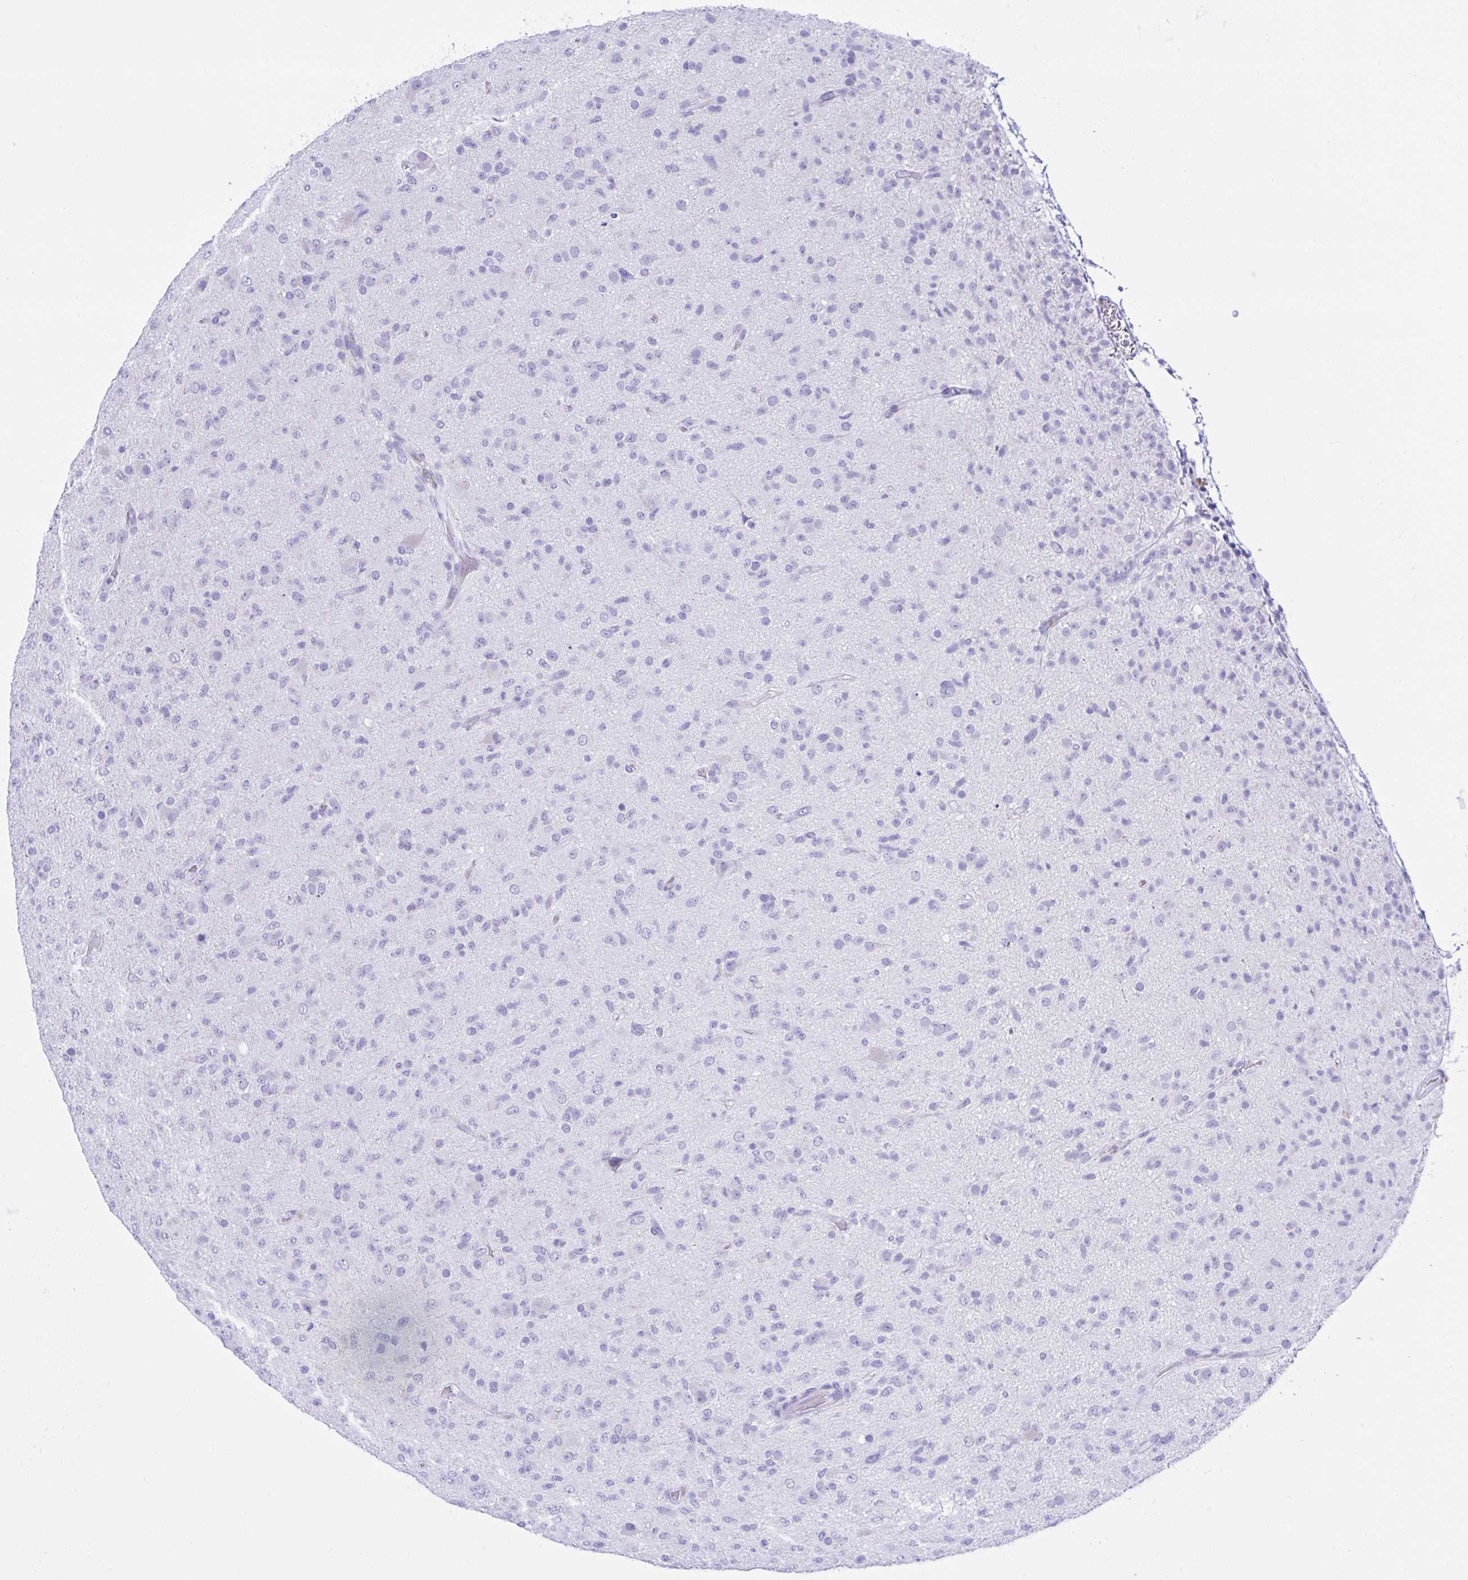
{"staining": {"intensity": "negative", "quantity": "none", "location": "none"}, "tissue": "glioma", "cell_type": "Tumor cells", "image_type": "cancer", "snomed": [{"axis": "morphology", "description": "Glioma, malignant, Low grade"}, {"axis": "topography", "description": "Brain"}], "caption": "A high-resolution photomicrograph shows immunohistochemistry (IHC) staining of glioma, which displays no significant staining in tumor cells. Nuclei are stained in blue.", "gene": "SEL1L2", "patient": {"sex": "male", "age": 65}}